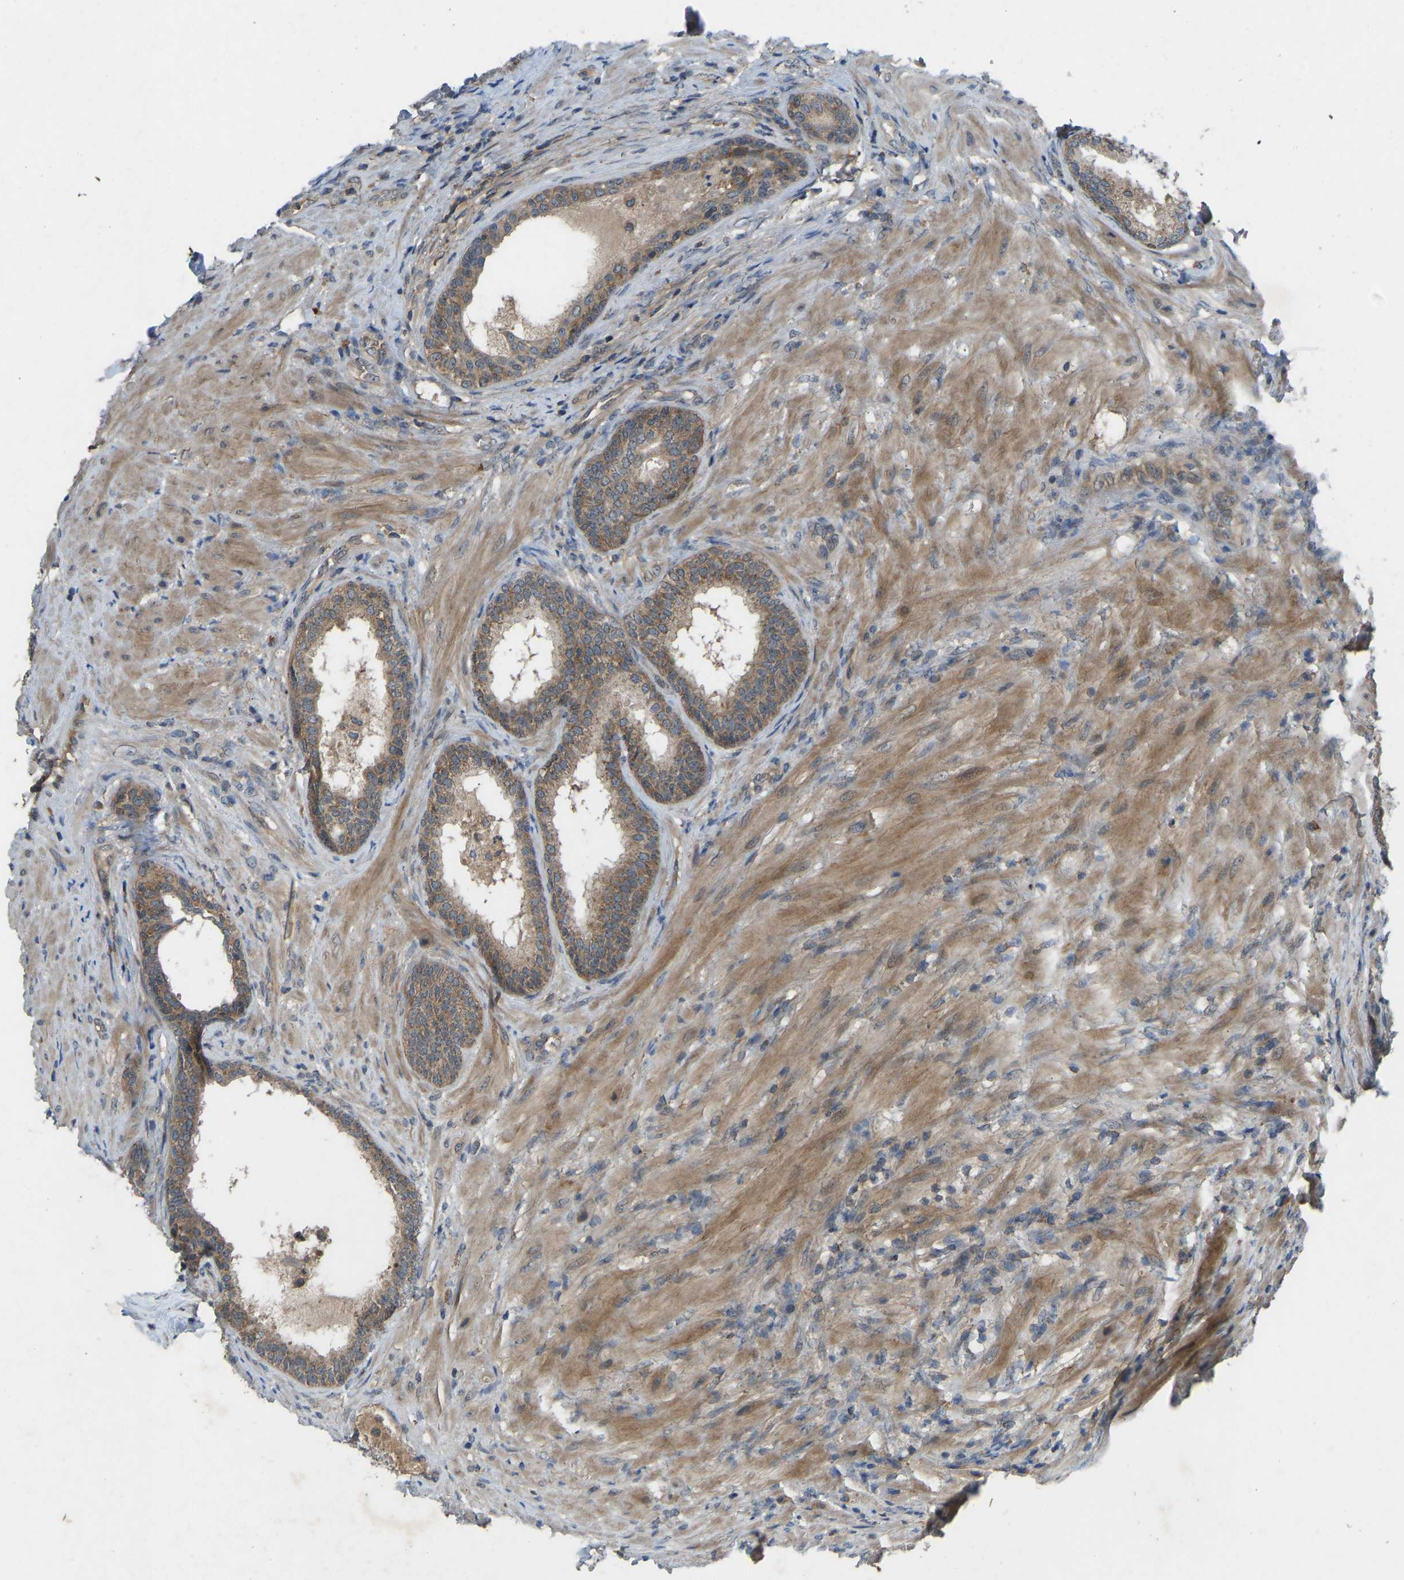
{"staining": {"intensity": "moderate", "quantity": ">75%", "location": "cytoplasmic/membranous"}, "tissue": "prostate", "cell_type": "Glandular cells", "image_type": "normal", "snomed": [{"axis": "morphology", "description": "Normal tissue, NOS"}, {"axis": "topography", "description": "Prostate"}], "caption": "Unremarkable prostate was stained to show a protein in brown. There is medium levels of moderate cytoplasmic/membranous positivity in approximately >75% of glandular cells.", "gene": "ZNF71", "patient": {"sex": "male", "age": 76}}